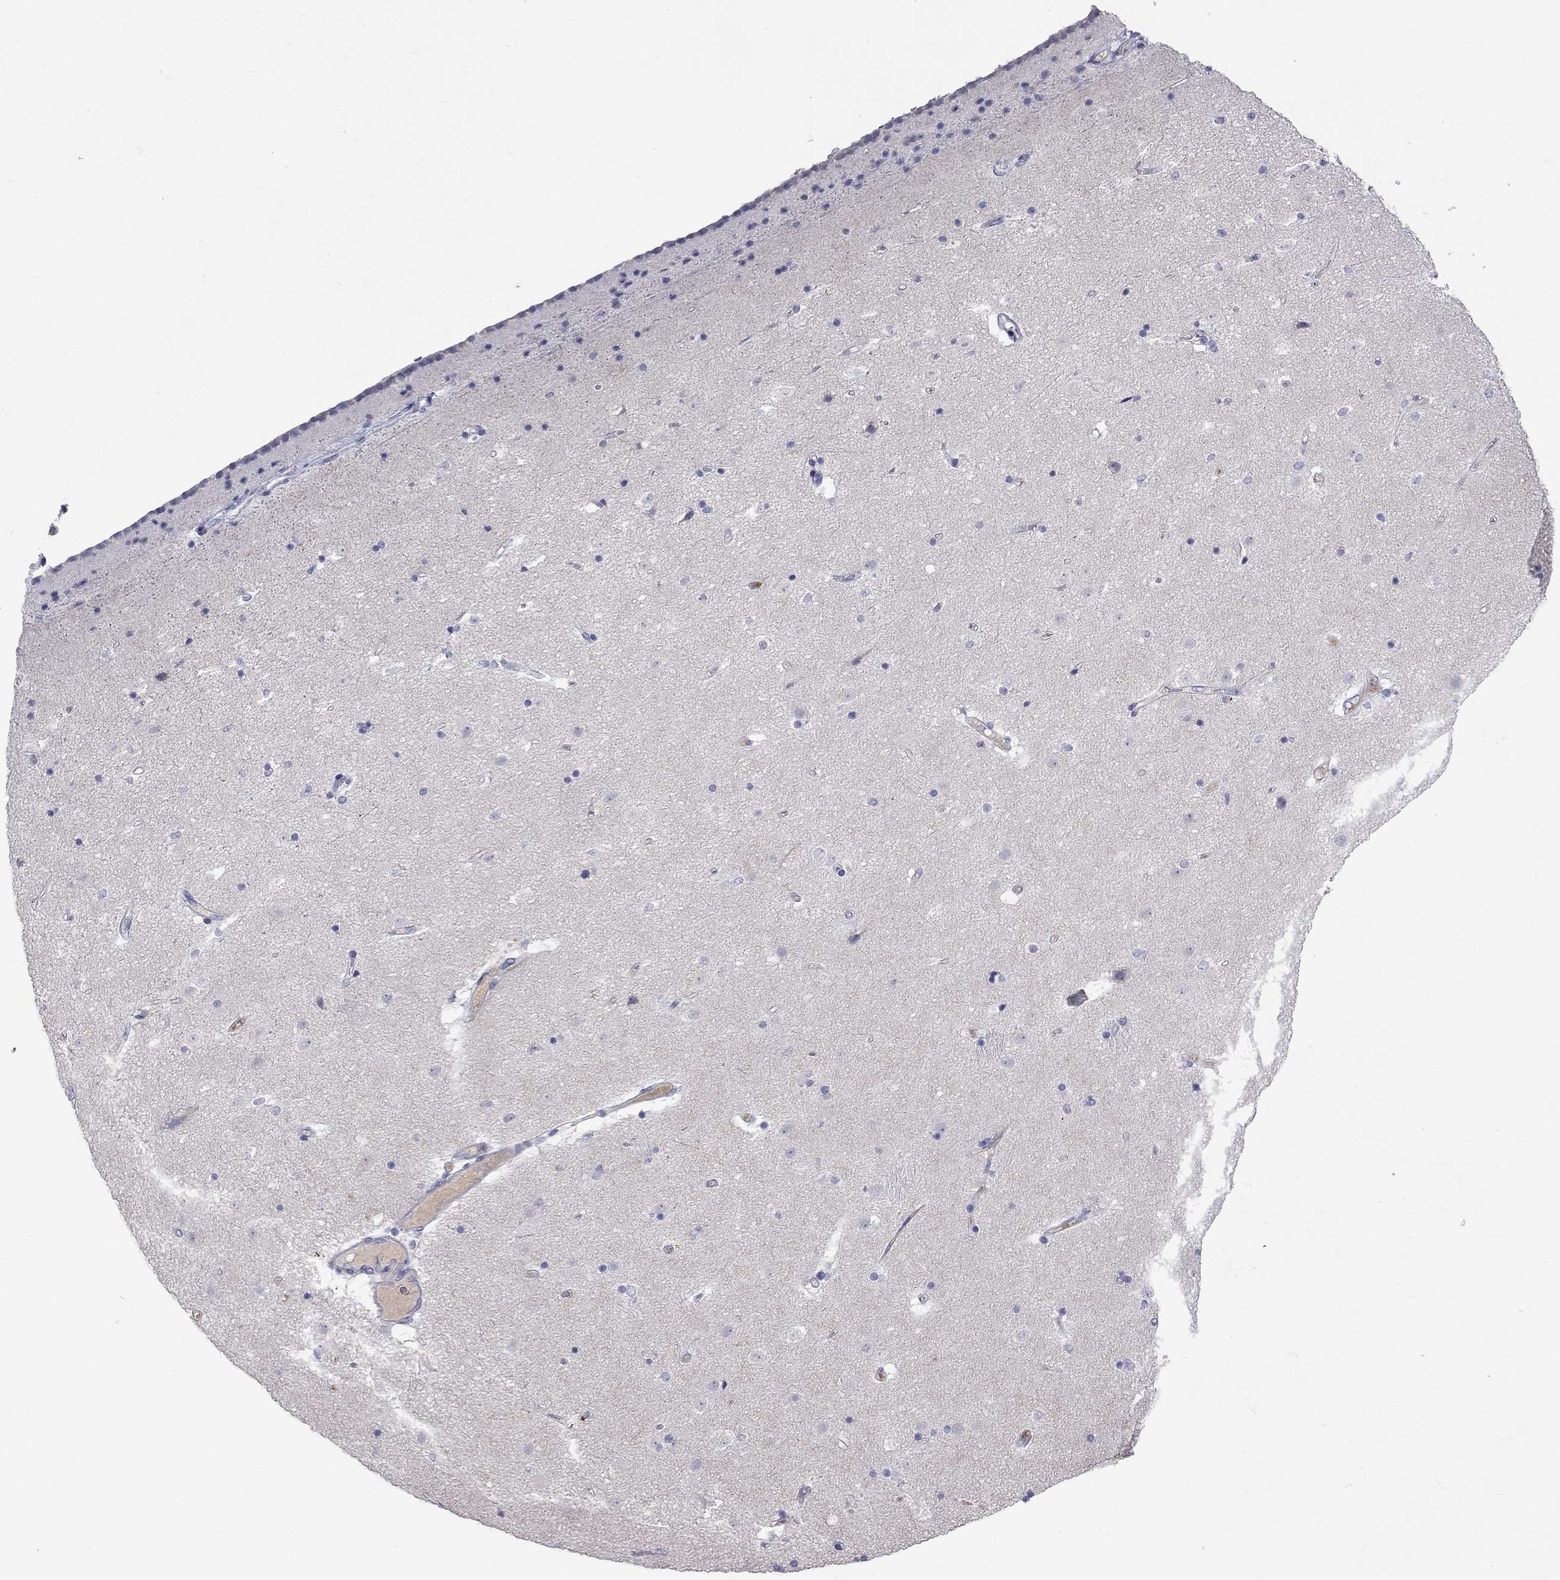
{"staining": {"intensity": "negative", "quantity": "none", "location": "none"}, "tissue": "caudate", "cell_type": "Glial cells", "image_type": "normal", "snomed": [{"axis": "morphology", "description": "Normal tissue, NOS"}, {"axis": "topography", "description": "Lateral ventricle wall"}], "caption": "Immunohistochemistry (IHC) histopathology image of benign caudate: caudate stained with DAB (3,3'-diaminobenzidine) shows no significant protein expression in glial cells.", "gene": "KCND2", "patient": {"sex": "female", "age": 71}}